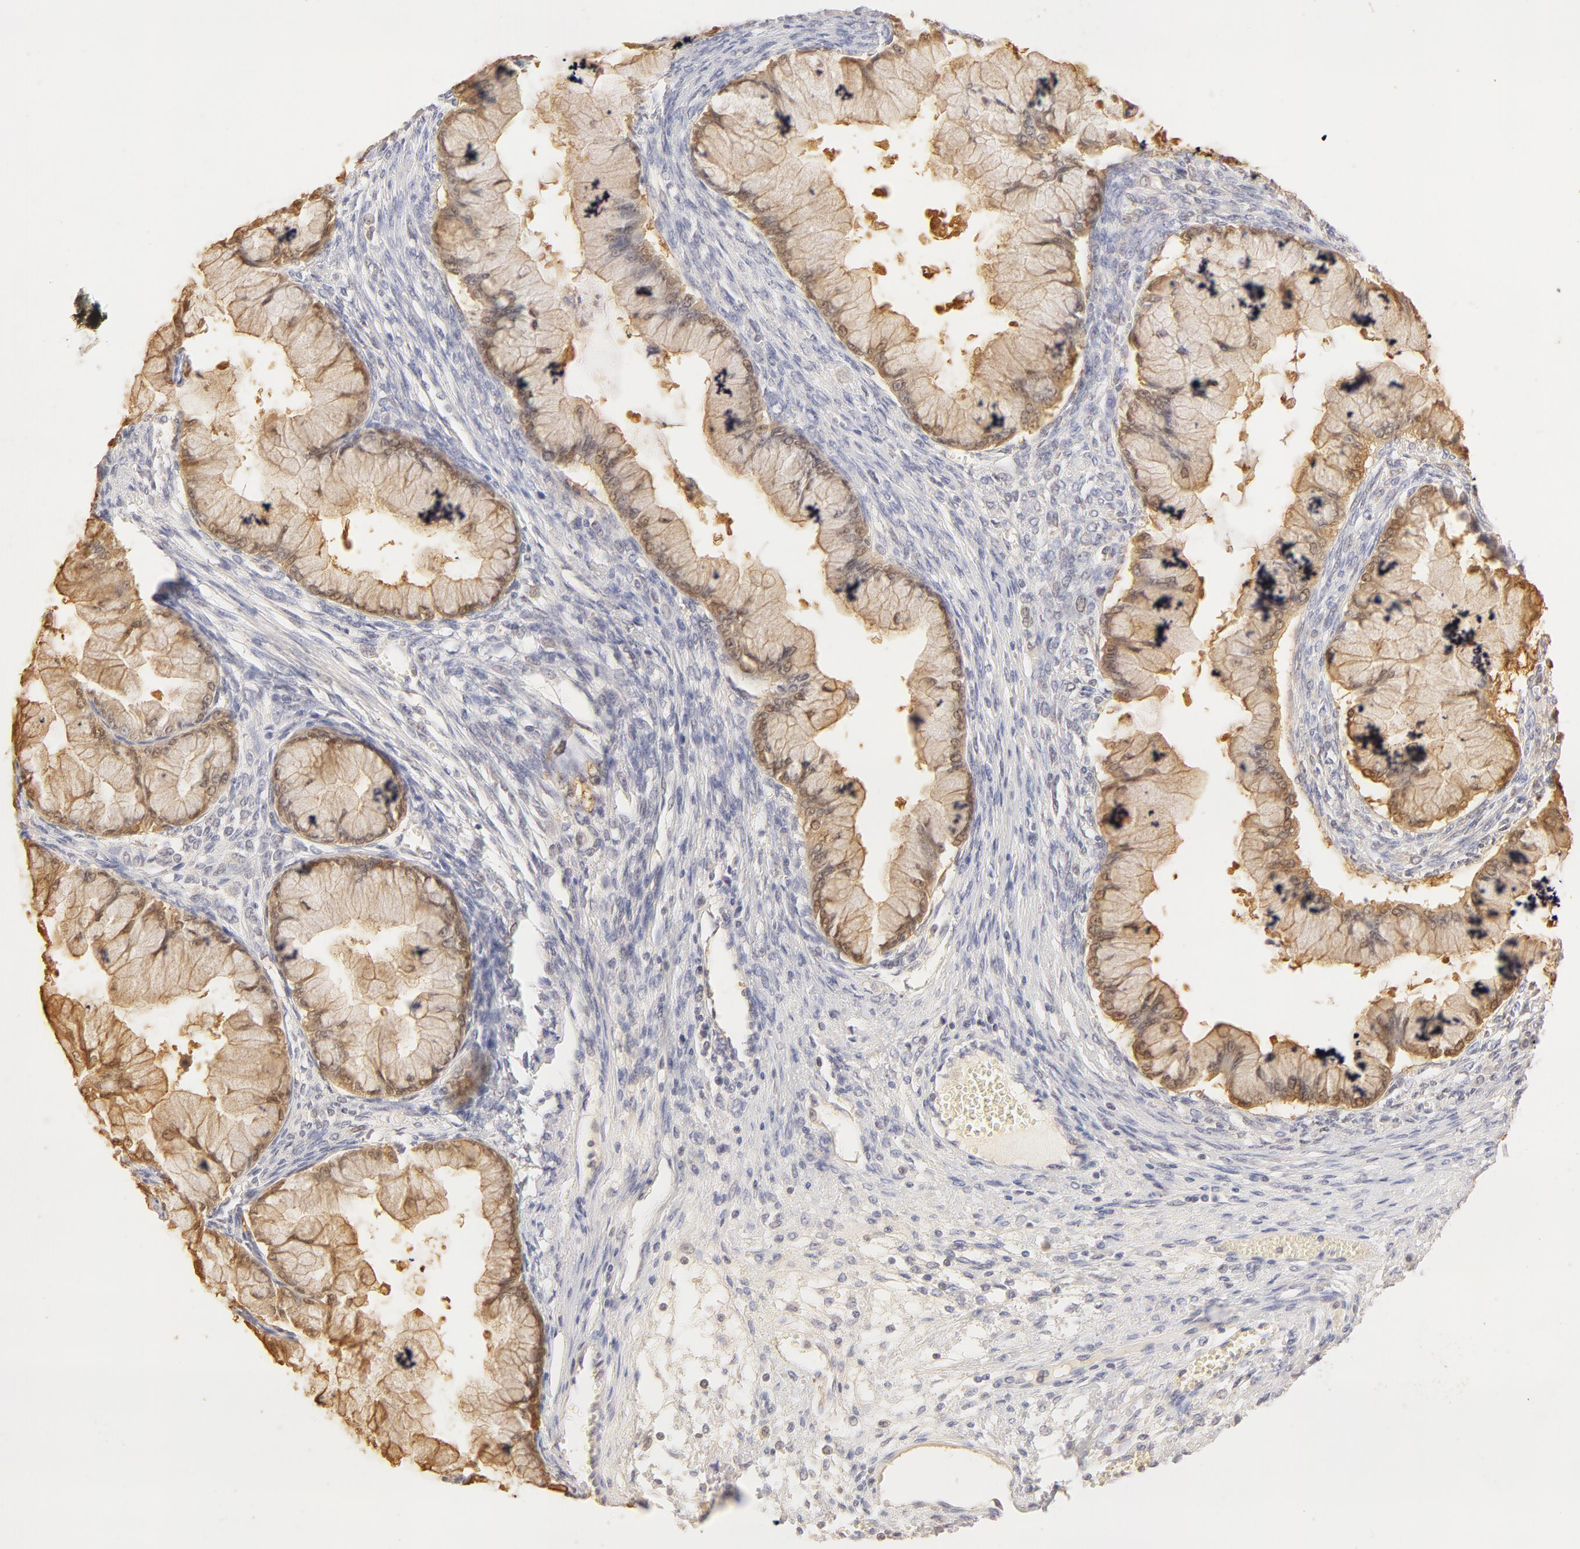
{"staining": {"intensity": "weak", "quantity": "<25%", "location": "nuclear"}, "tissue": "ovarian cancer", "cell_type": "Tumor cells", "image_type": "cancer", "snomed": [{"axis": "morphology", "description": "Cystadenocarcinoma, mucinous, NOS"}, {"axis": "topography", "description": "Ovary"}], "caption": "An immunohistochemistry photomicrograph of mucinous cystadenocarcinoma (ovarian) is shown. There is no staining in tumor cells of mucinous cystadenocarcinoma (ovarian). (Stains: DAB (3,3'-diaminobenzidine) IHC with hematoxylin counter stain, Microscopy: brightfield microscopy at high magnification).", "gene": "CA2", "patient": {"sex": "female", "age": 63}}